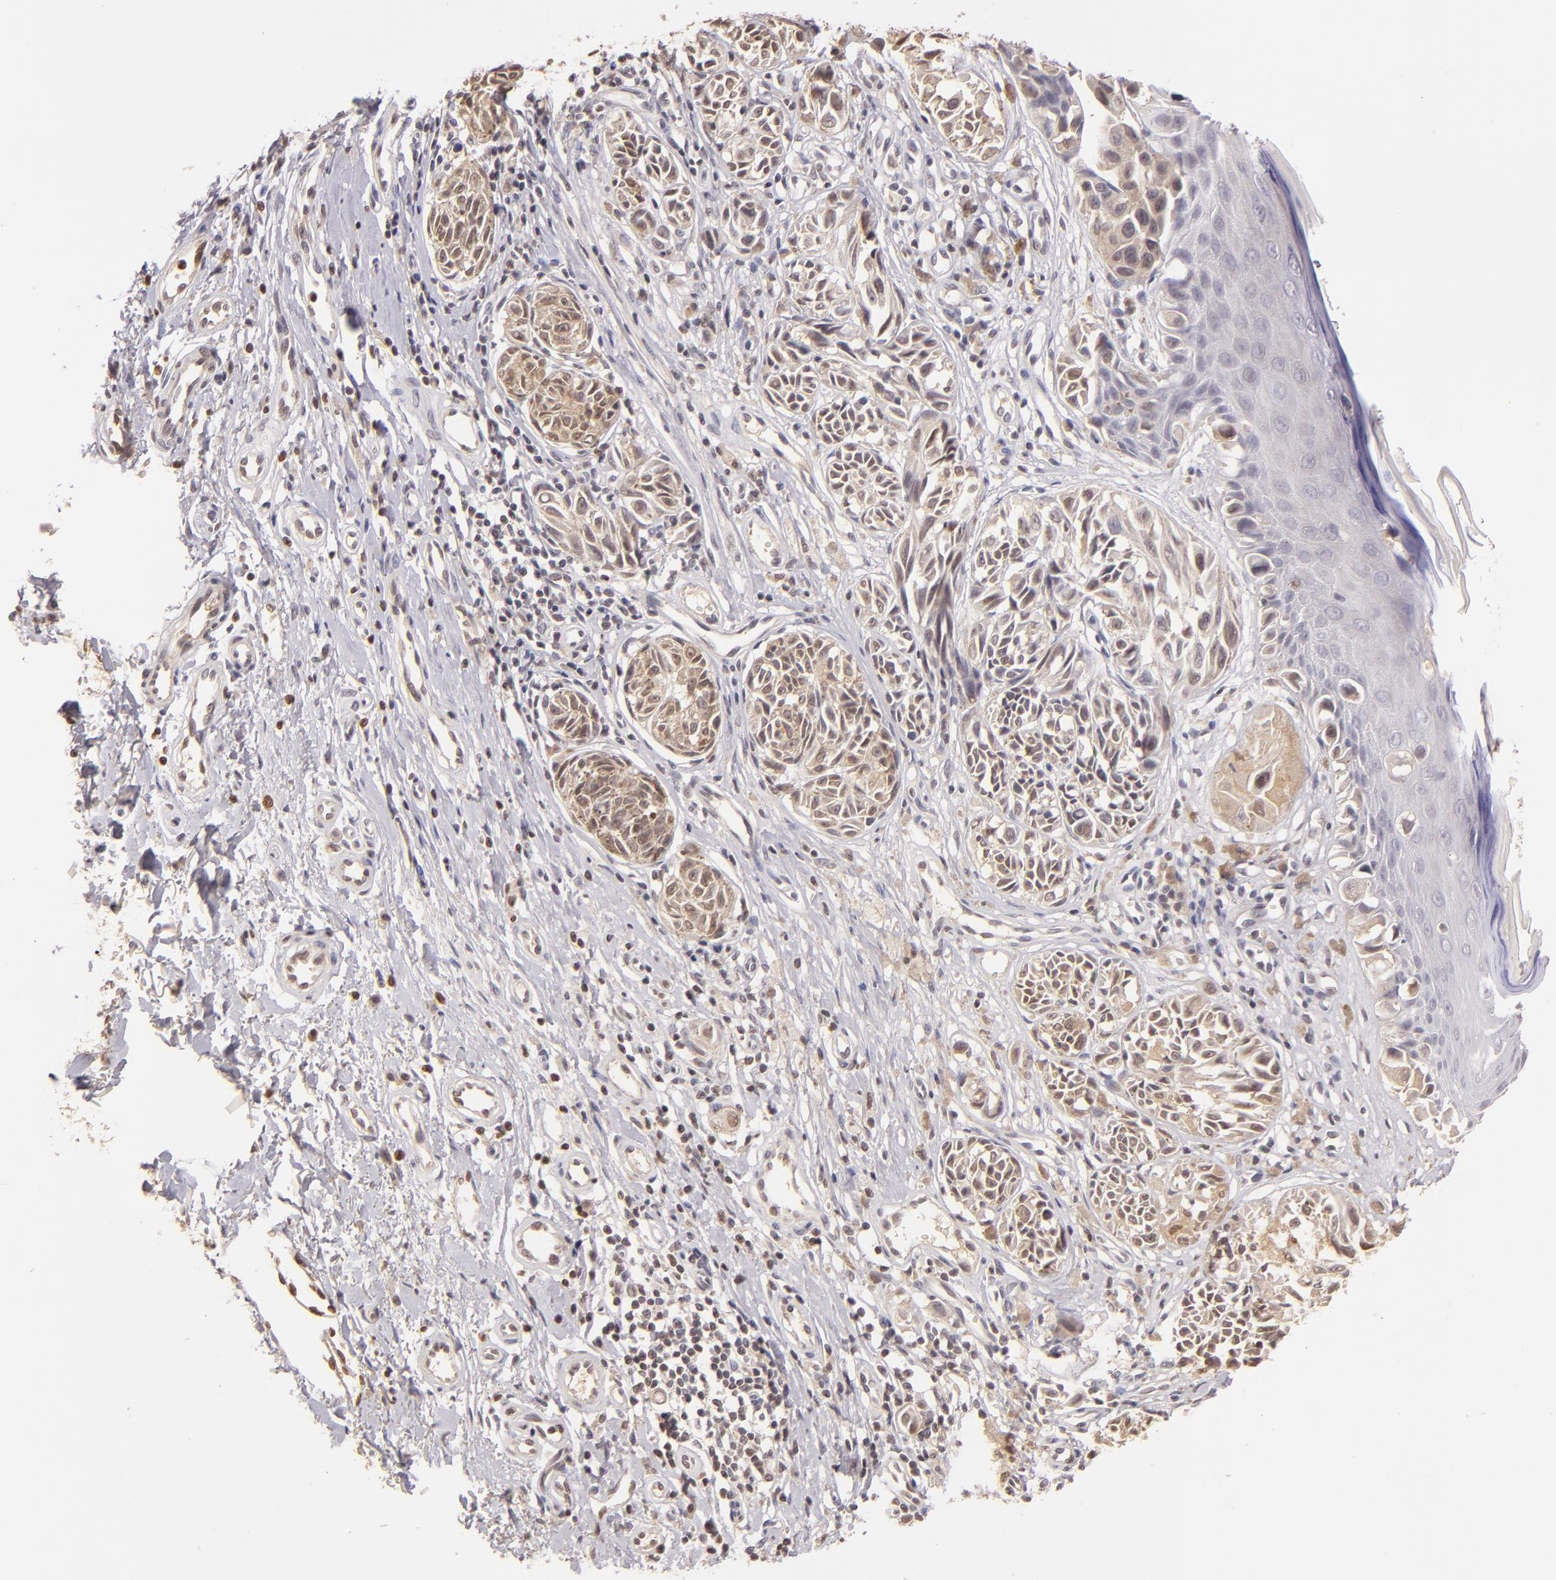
{"staining": {"intensity": "weak", "quantity": ">75%", "location": "cytoplasmic/membranous,nuclear"}, "tissue": "melanoma", "cell_type": "Tumor cells", "image_type": "cancer", "snomed": [{"axis": "morphology", "description": "Malignant melanoma, NOS"}, {"axis": "topography", "description": "Skin"}], "caption": "Malignant melanoma stained with IHC displays weak cytoplasmic/membranous and nuclear positivity in approximately >75% of tumor cells.", "gene": "LRG1", "patient": {"sex": "male", "age": 67}}